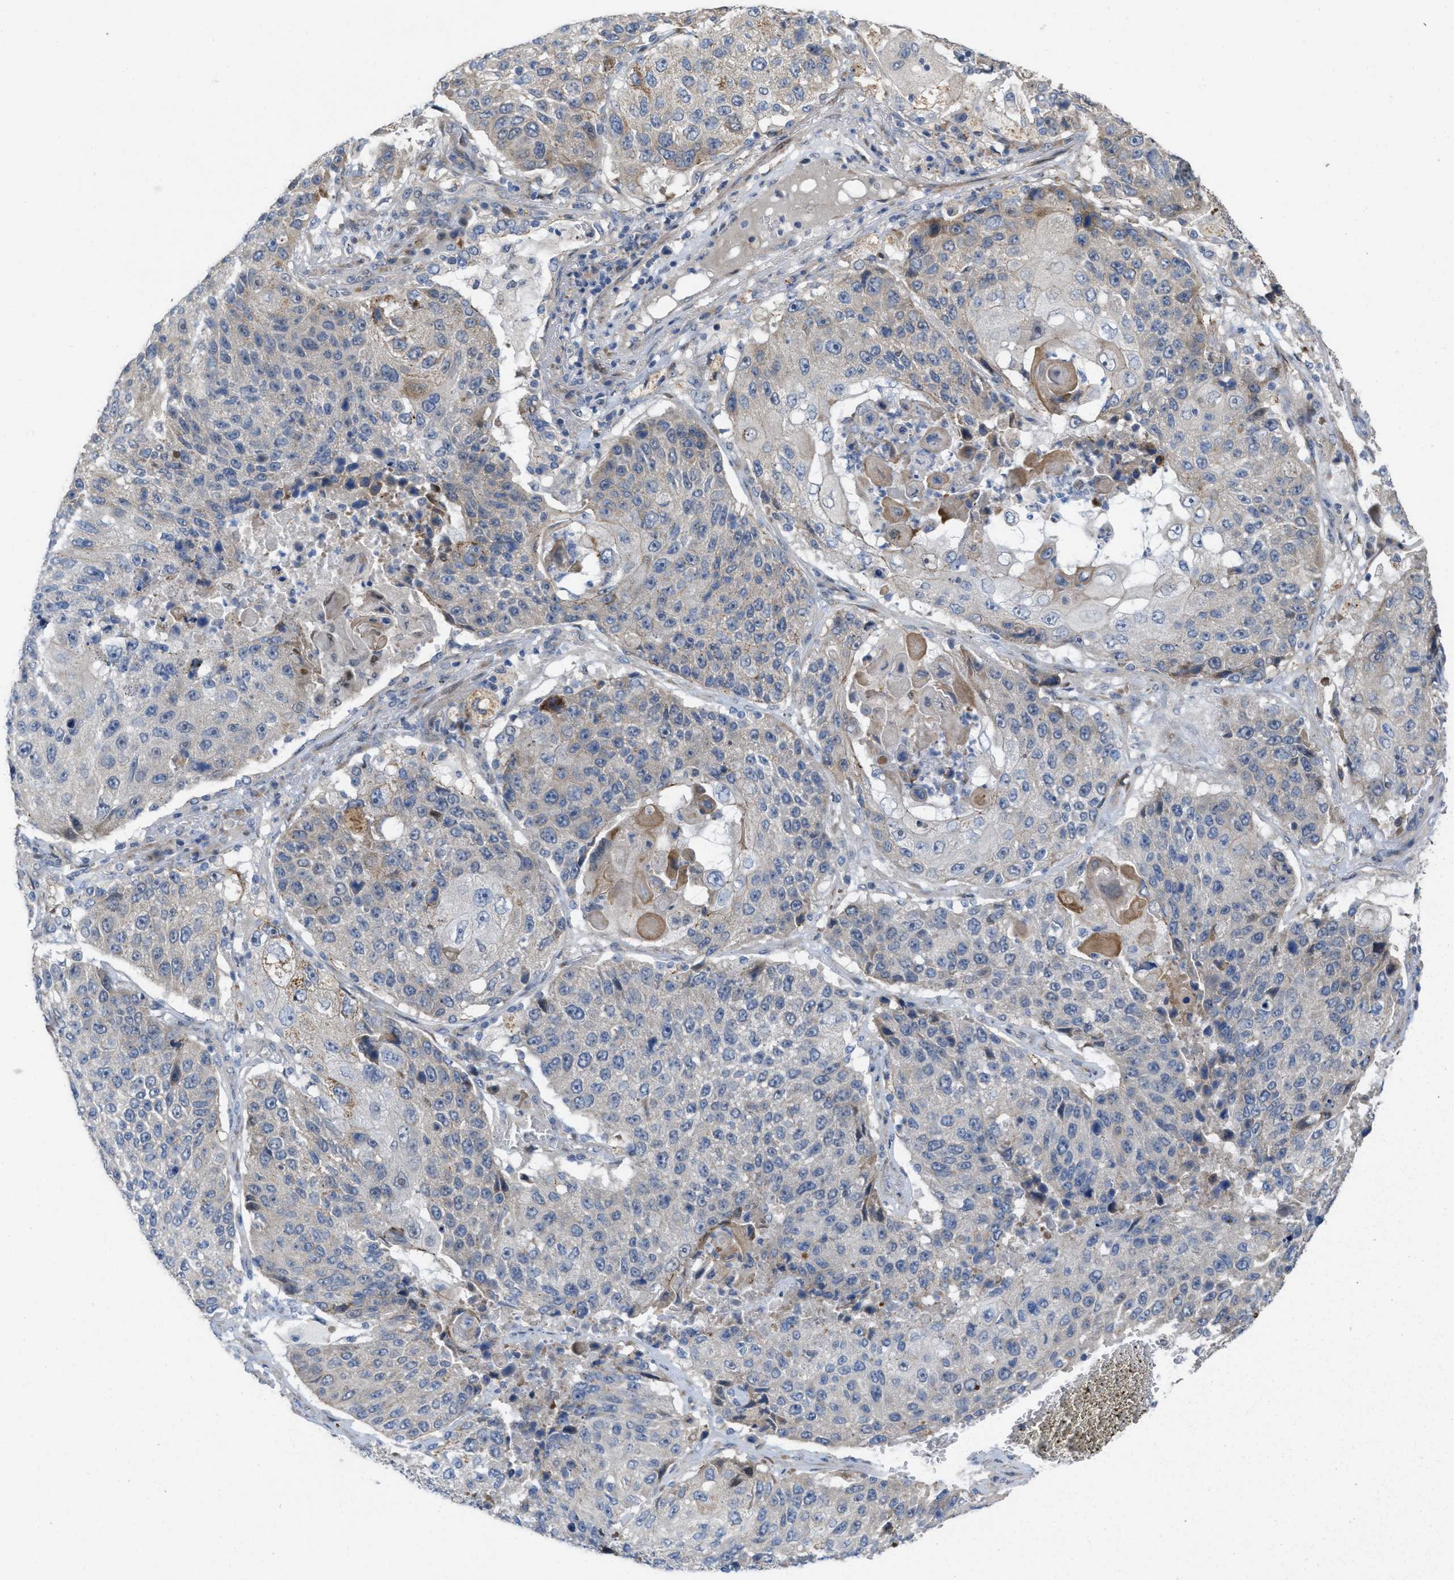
{"staining": {"intensity": "negative", "quantity": "none", "location": "none"}, "tissue": "lung cancer", "cell_type": "Tumor cells", "image_type": "cancer", "snomed": [{"axis": "morphology", "description": "Squamous cell carcinoma, NOS"}, {"axis": "topography", "description": "Lung"}], "caption": "Immunohistochemical staining of squamous cell carcinoma (lung) shows no significant staining in tumor cells.", "gene": "CDPF1", "patient": {"sex": "male", "age": 61}}